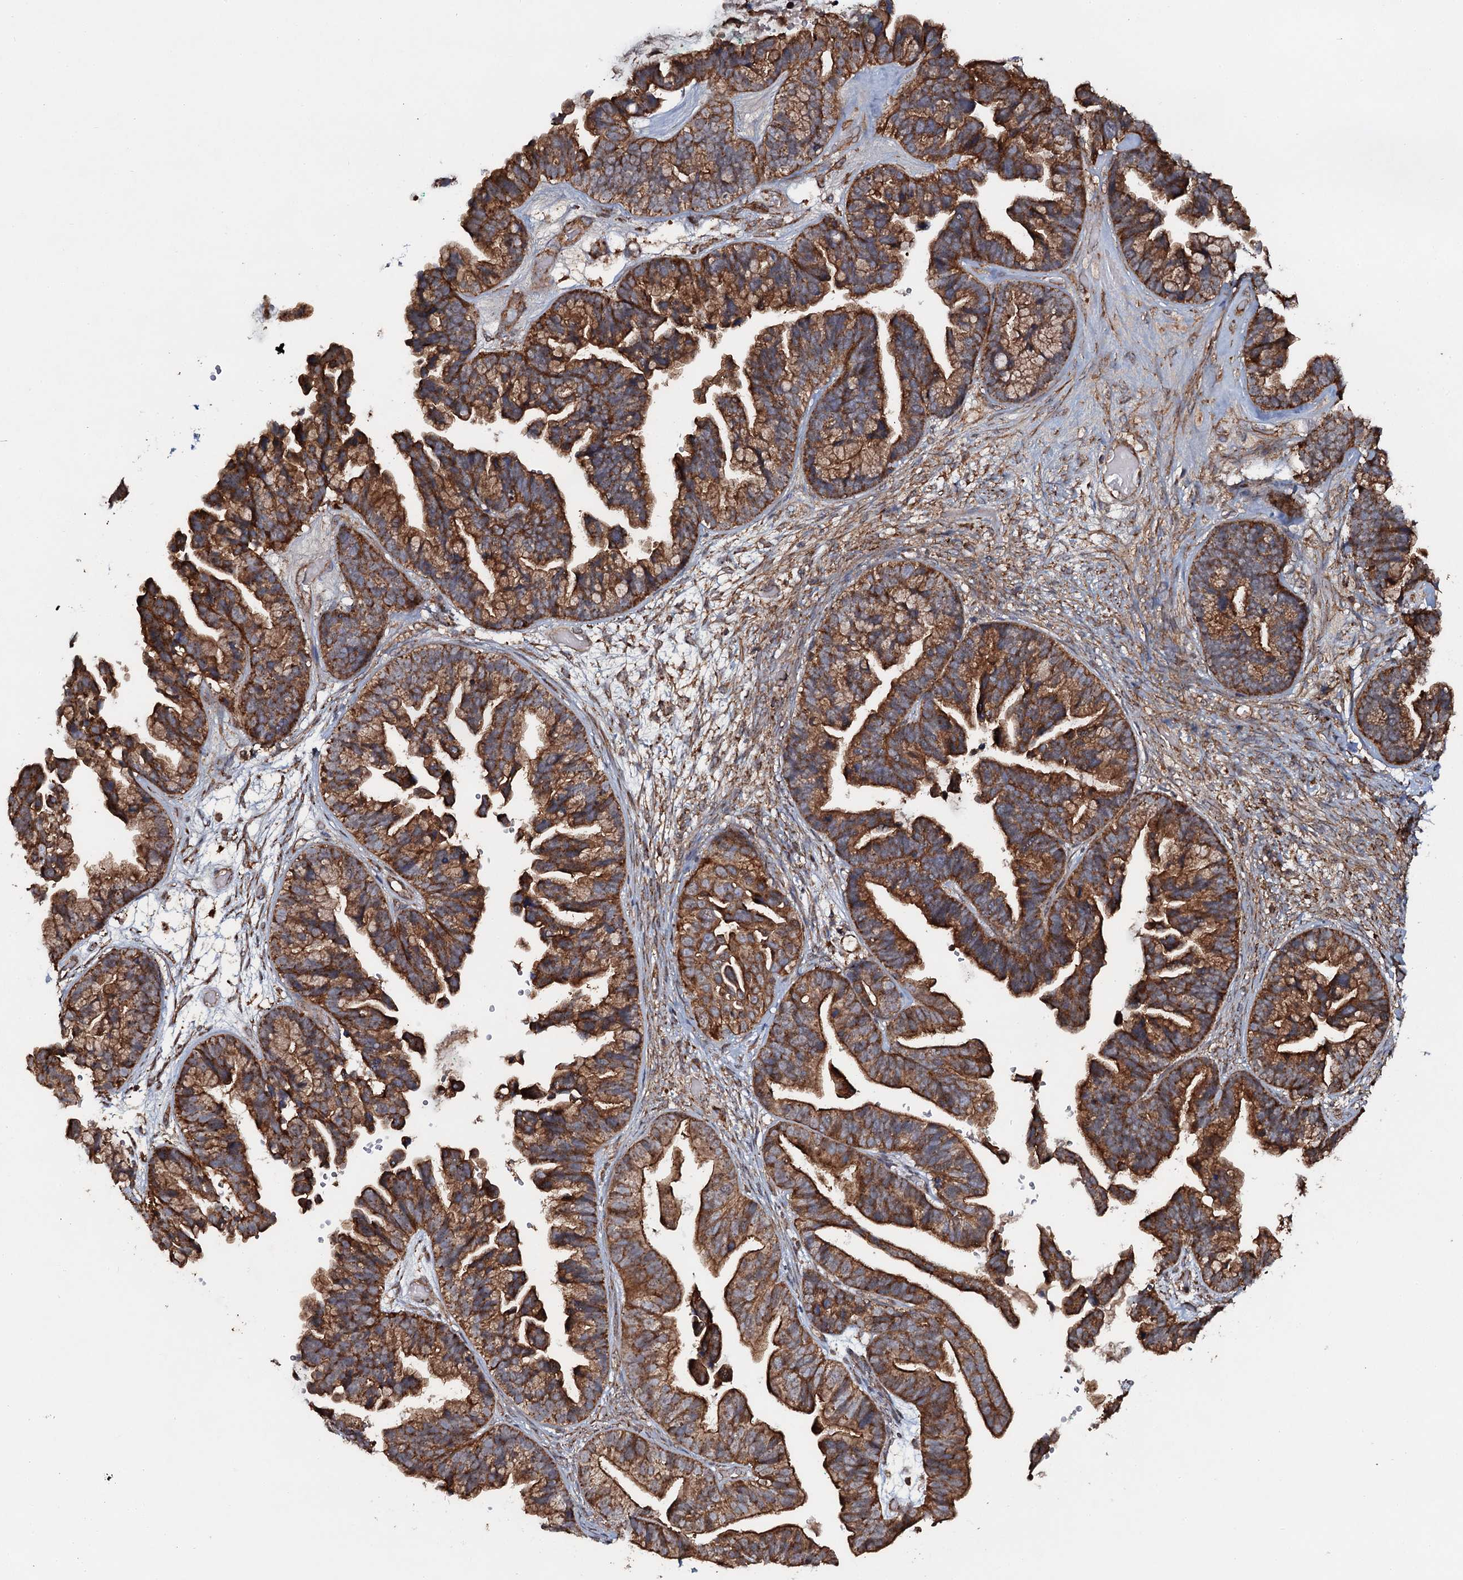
{"staining": {"intensity": "strong", "quantity": ">75%", "location": "cytoplasmic/membranous"}, "tissue": "ovarian cancer", "cell_type": "Tumor cells", "image_type": "cancer", "snomed": [{"axis": "morphology", "description": "Cystadenocarcinoma, serous, NOS"}, {"axis": "topography", "description": "Ovary"}], "caption": "A high amount of strong cytoplasmic/membranous staining is appreciated in about >75% of tumor cells in ovarian cancer (serous cystadenocarcinoma) tissue.", "gene": "VWA8", "patient": {"sex": "female", "age": 56}}